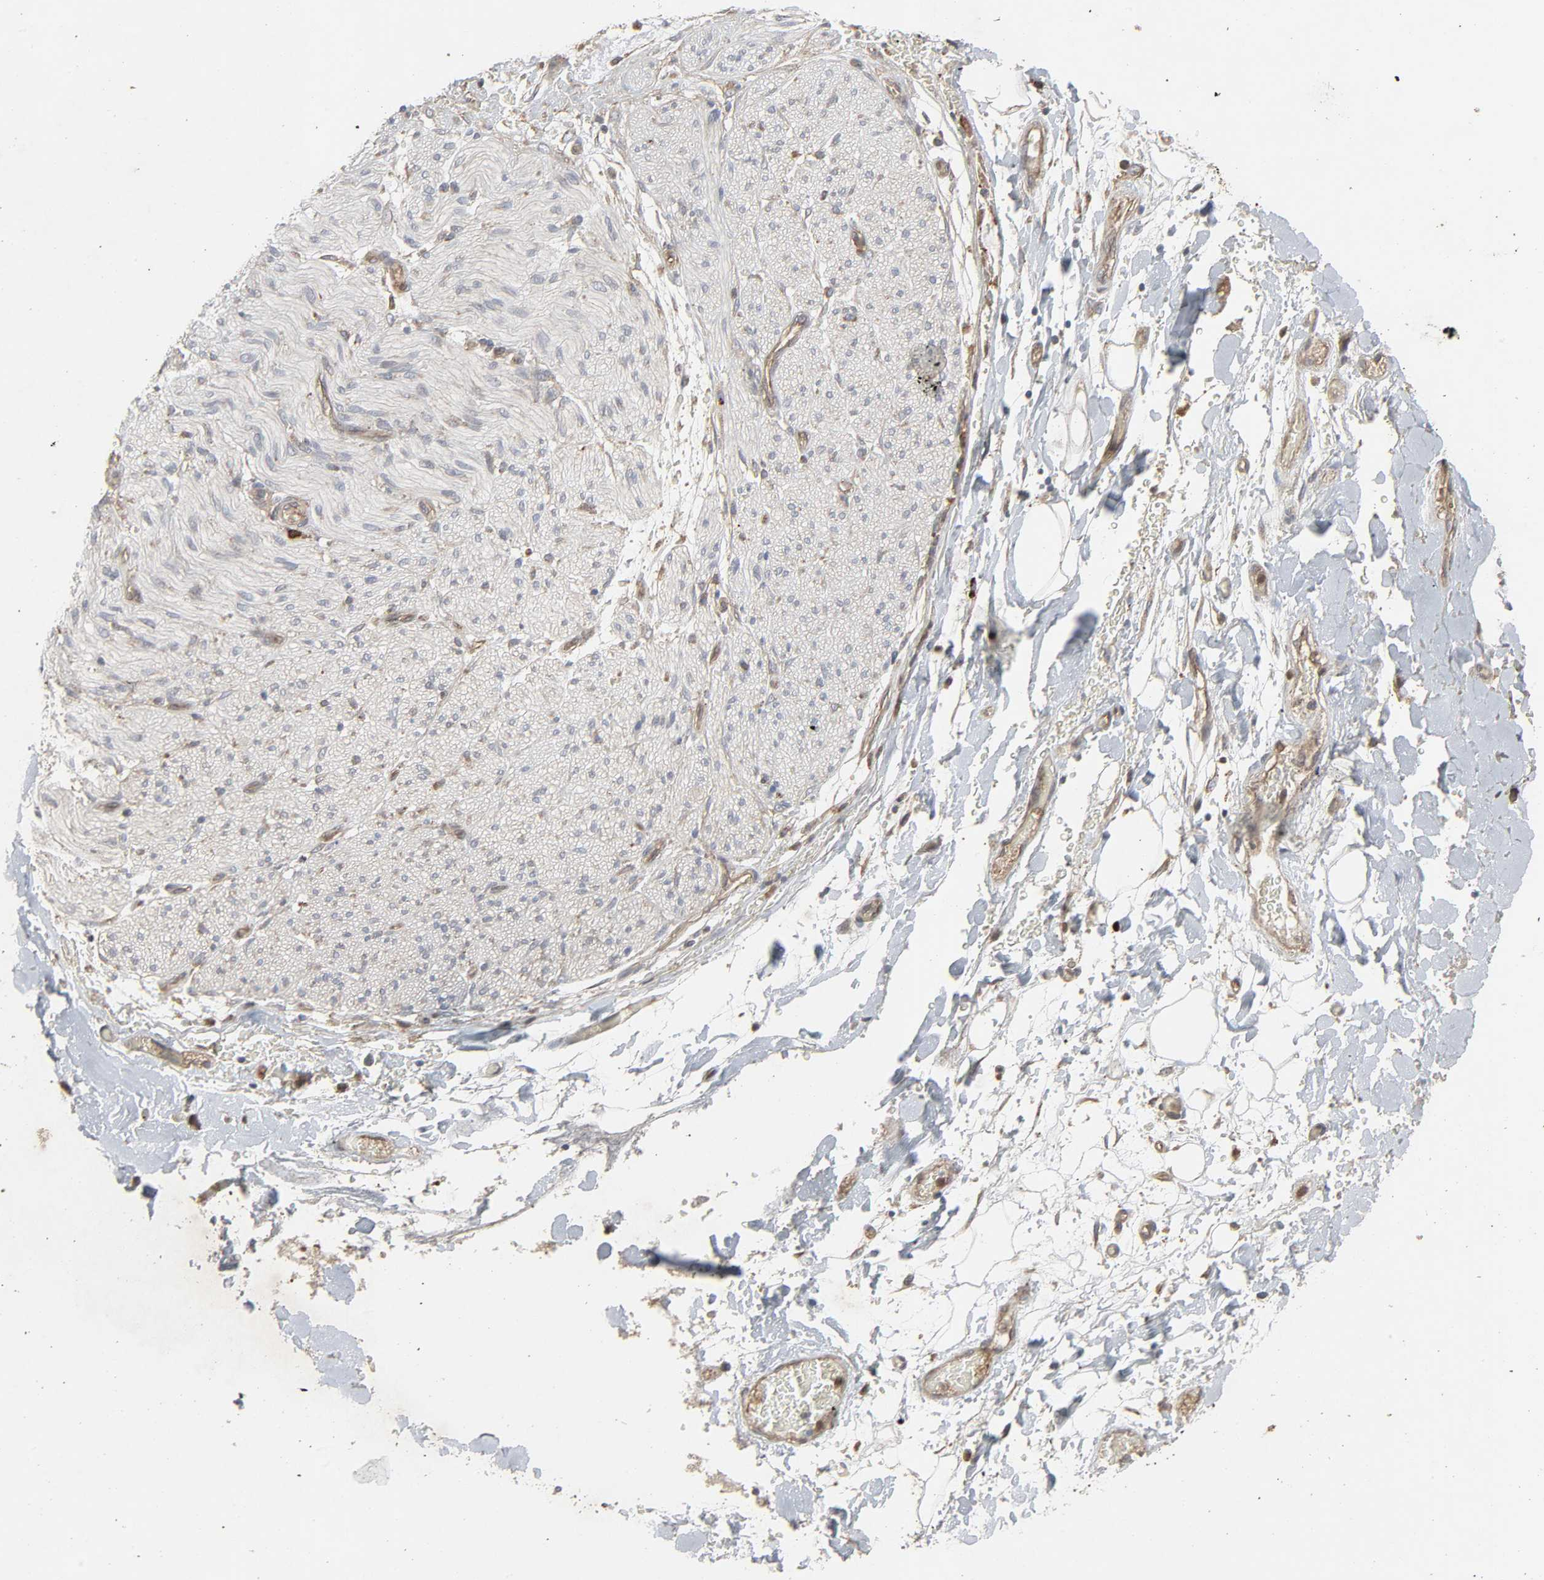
{"staining": {"intensity": "negative", "quantity": "none", "location": "none"}, "tissue": "adipose tissue", "cell_type": "Adipocytes", "image_type": "normal", "snomed": [{"axis": "morphology", "description": "Normal tissue, NOS"}, {"axis": "morphology", "description": "Cholangiocarcinoma"}, {"axis": "topography", "description": "Liver"}, {"axis": "topography", "description": "Peripheral nerve tissue"}], "caption": "A high-resolution image shows immunohistochemistry staining of unremarkable adipose tissue, which displays no significant staining in adipocytes. (Immunohistochemistry, brightfield microscopy, high magnification).", "gene": "ADCY4", "patient": {"sex": "male", "age": 50}}